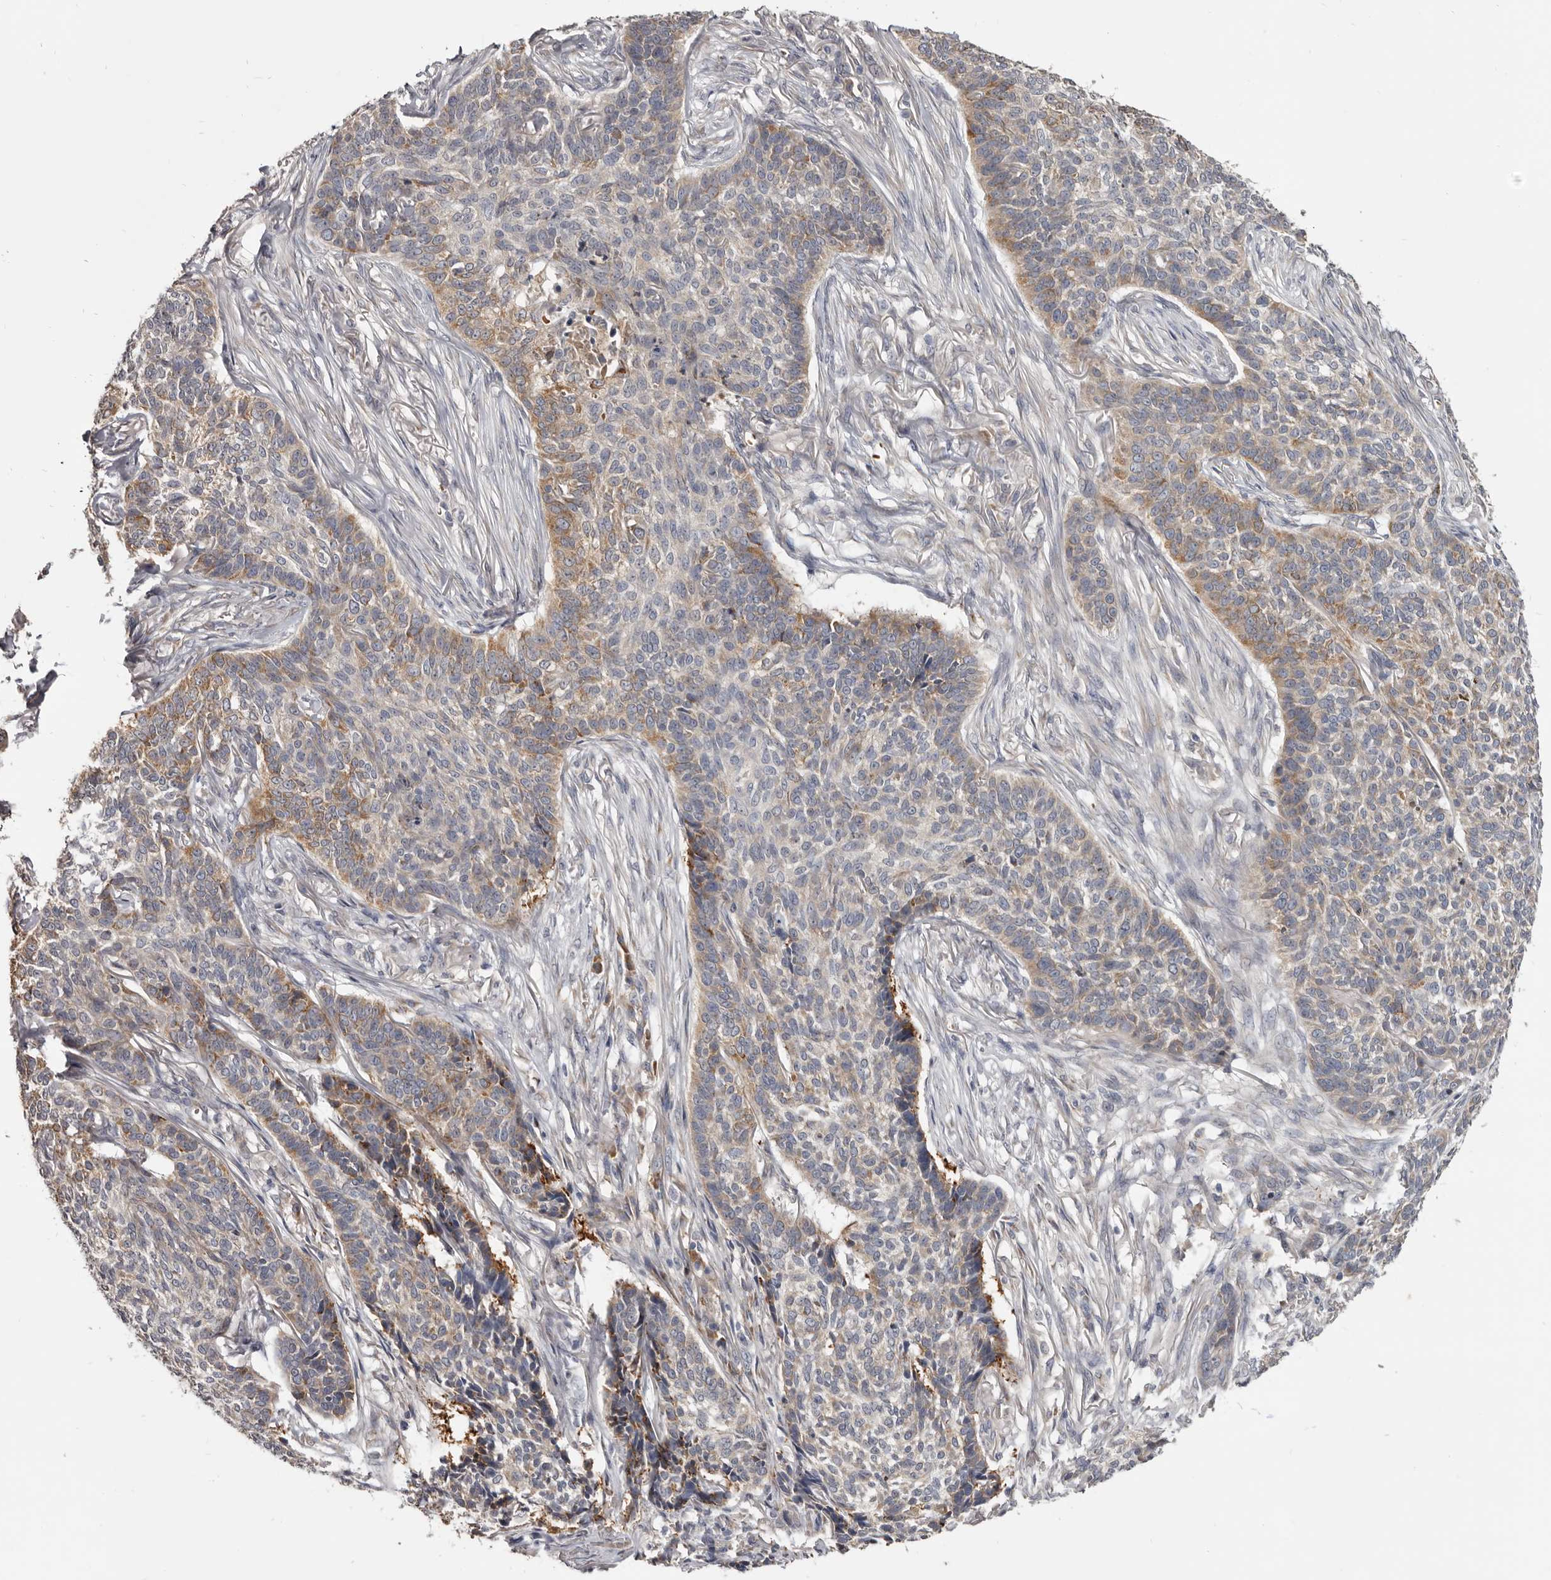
{"staining": {"intensity": "moderate", "quantity": "25%-75%", "location": "cytoplasmic/membranous"}, "tissue": "skin cancer", "cell_type": "Tumor cells", "image_type": "cancer", "snomed": [{"axis": "morphology", "description": "Basal cell carcinoma"}, {"axis": "topography", "description": "Skin"}], "caption": "Immunohistochemistry of skin basal cell carcinoma reveals medium levels of moderate cytoplasmic/membranous positivity in approximately 25%-75% of tumor cells.", "gene": "NENF", "patient": {"sex": "male", "age": 85}}